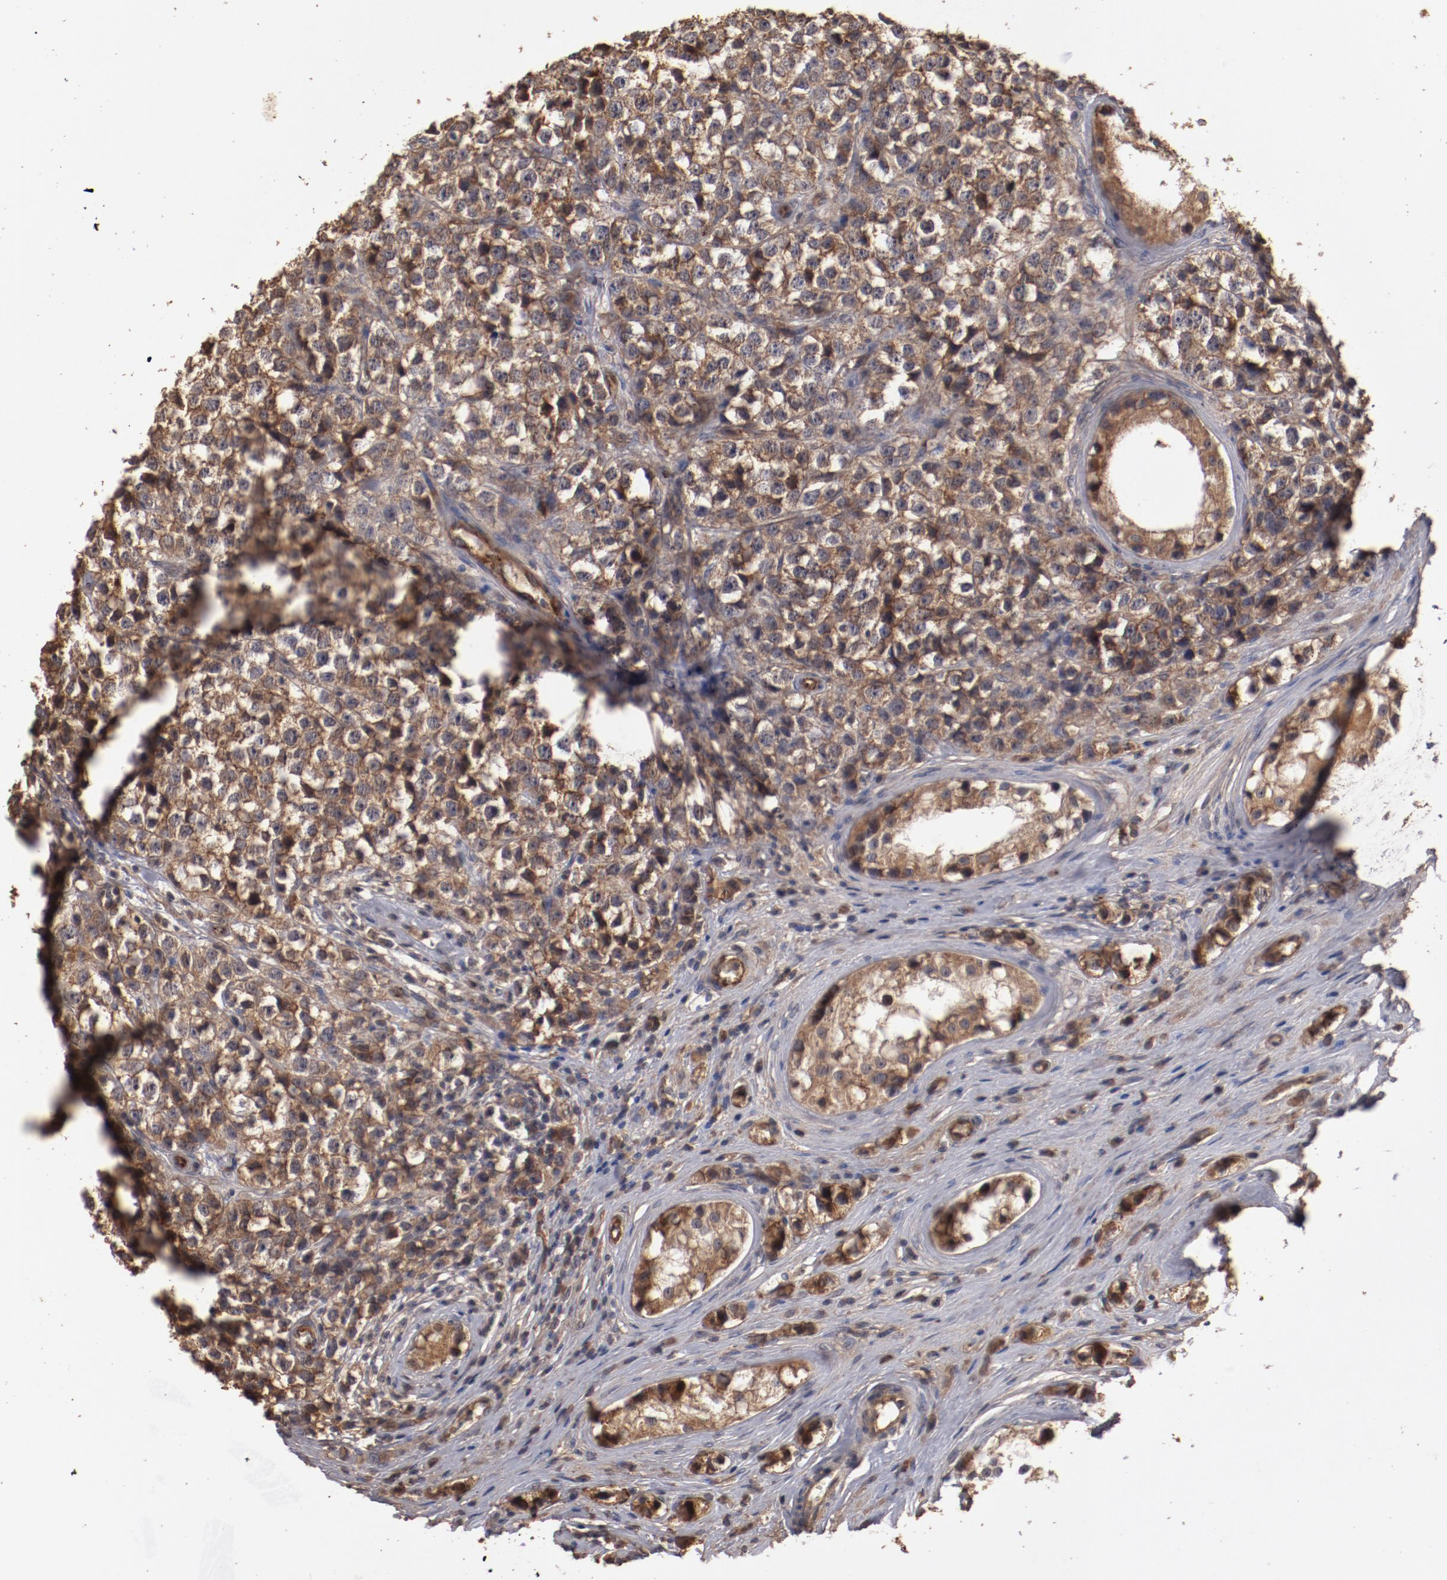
{"staining": {"intensity": "strong", "quantity": ">75%", "location": "cytoplasmic/membranous"}, "tissue": "testis cancer", "cell_type": "Tumor cells", "image_type": "cancer", "snomed": [{"axis": "morphology", "description": "Seminoma, NOS"}, {"axis": "topography", "description": "Testis"}], "caption": "DAB immunohistochemical staining of testis cancer (seminoma) reveals strong cytoplasmic/membranous protein positivity in about >75% of tumor cells. The protein of interest is shown in brown color, while the nuclei are stained blue.", "gene": "DIPK2B", "patient": {"sex": "male", "age": 25}}